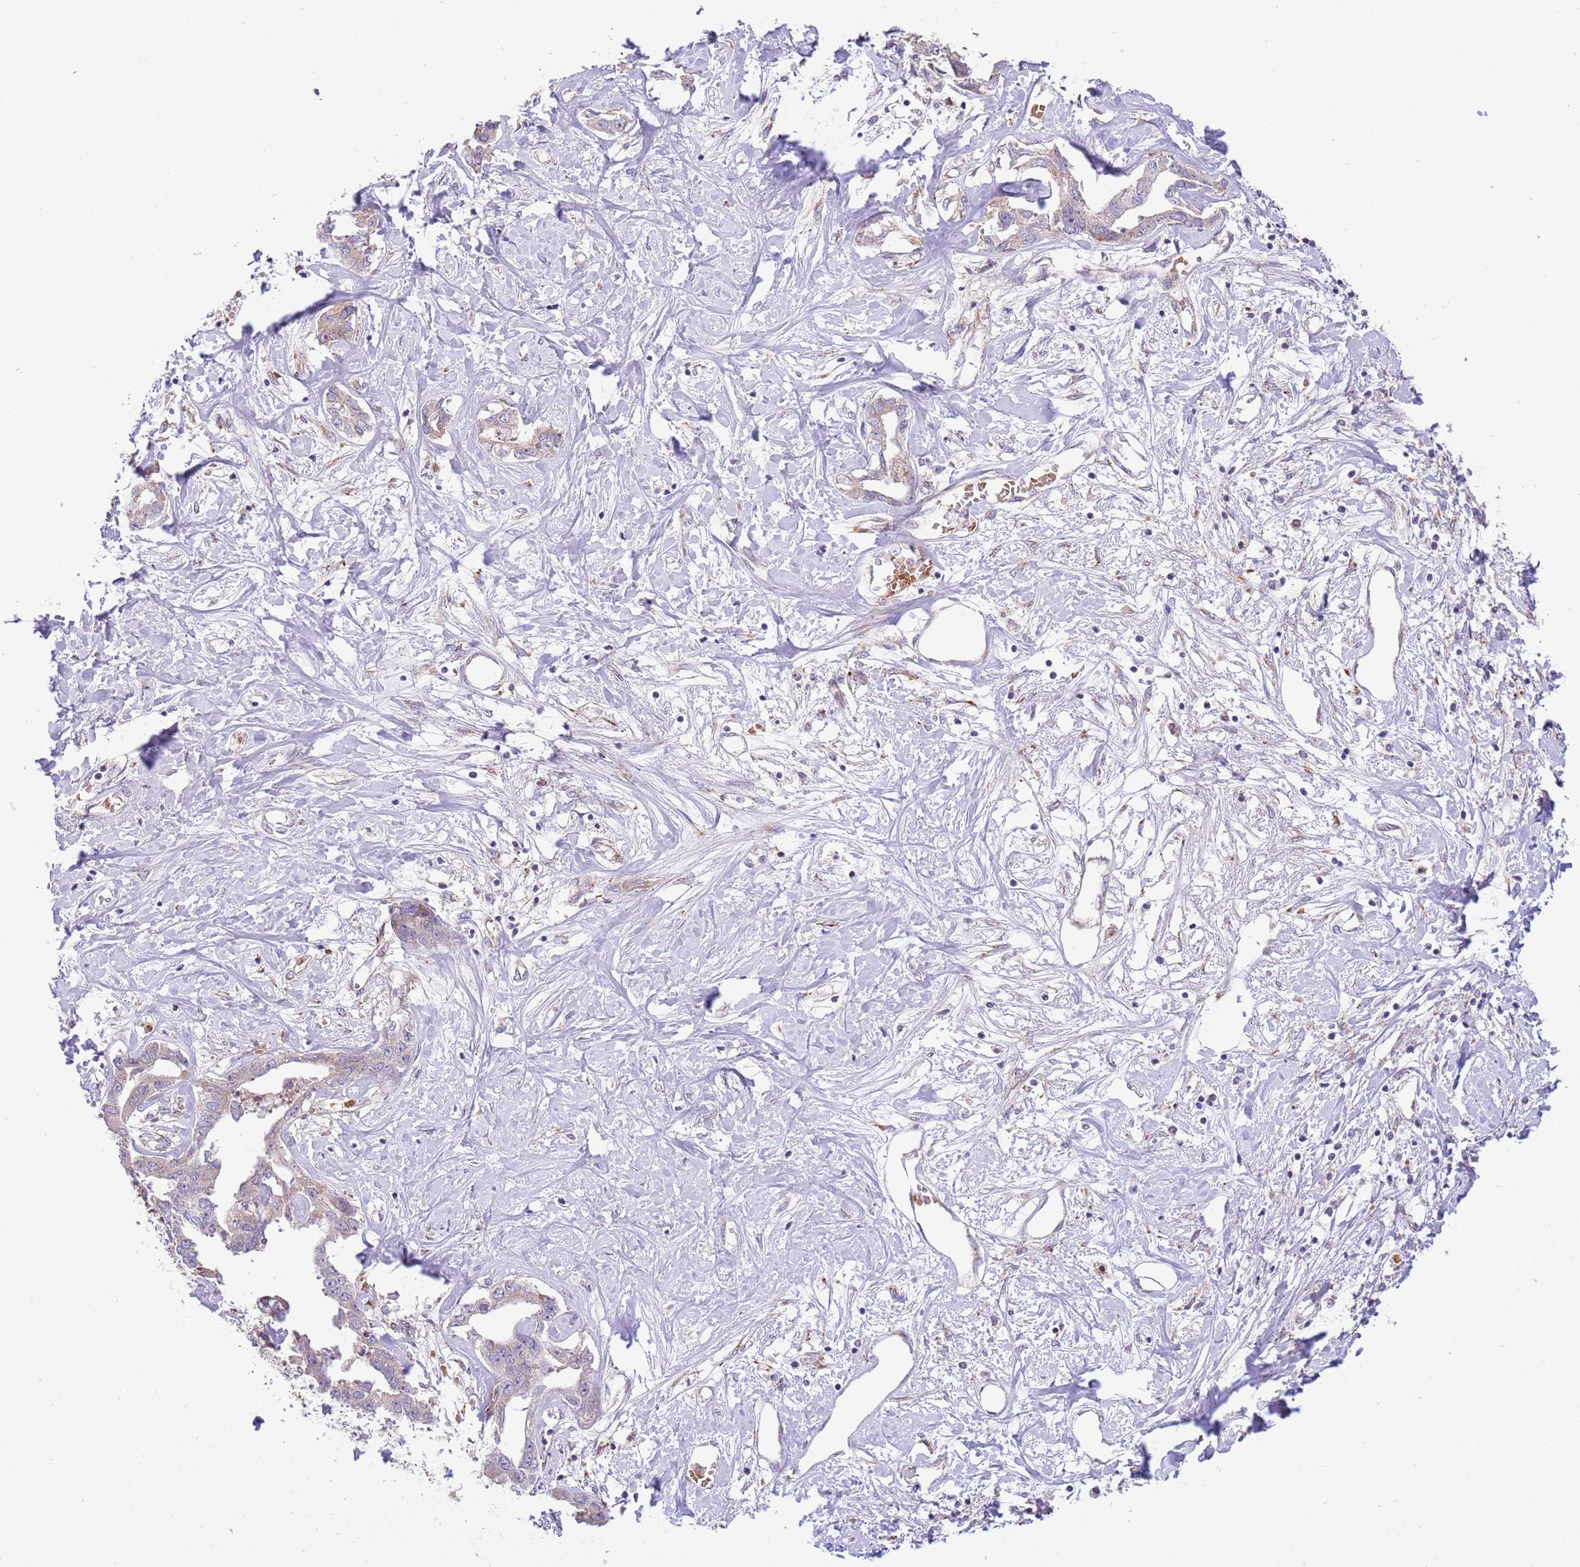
{"staining": {"intensity": "weak", "quantity": "25%-75%", "location": "cytoplasmic/membranous"}, "tissue": "liver cancer", "cell_type": "Tumor cells", "image_type": "cancer", "snomed": [{"axis": "morphology", "description": "Cholangiocarcinoma"}, {"axis": "topography", "description": "Liver"}], "caption": "Liver cholangiocarcinoma stained for a protein (brown) exhibits weak cytoplasmic/membranous positive expression in approximately 25%-75% of tumor cells.", "gene": "DAND5", "patient": {"sex": "male", "age": 59}}